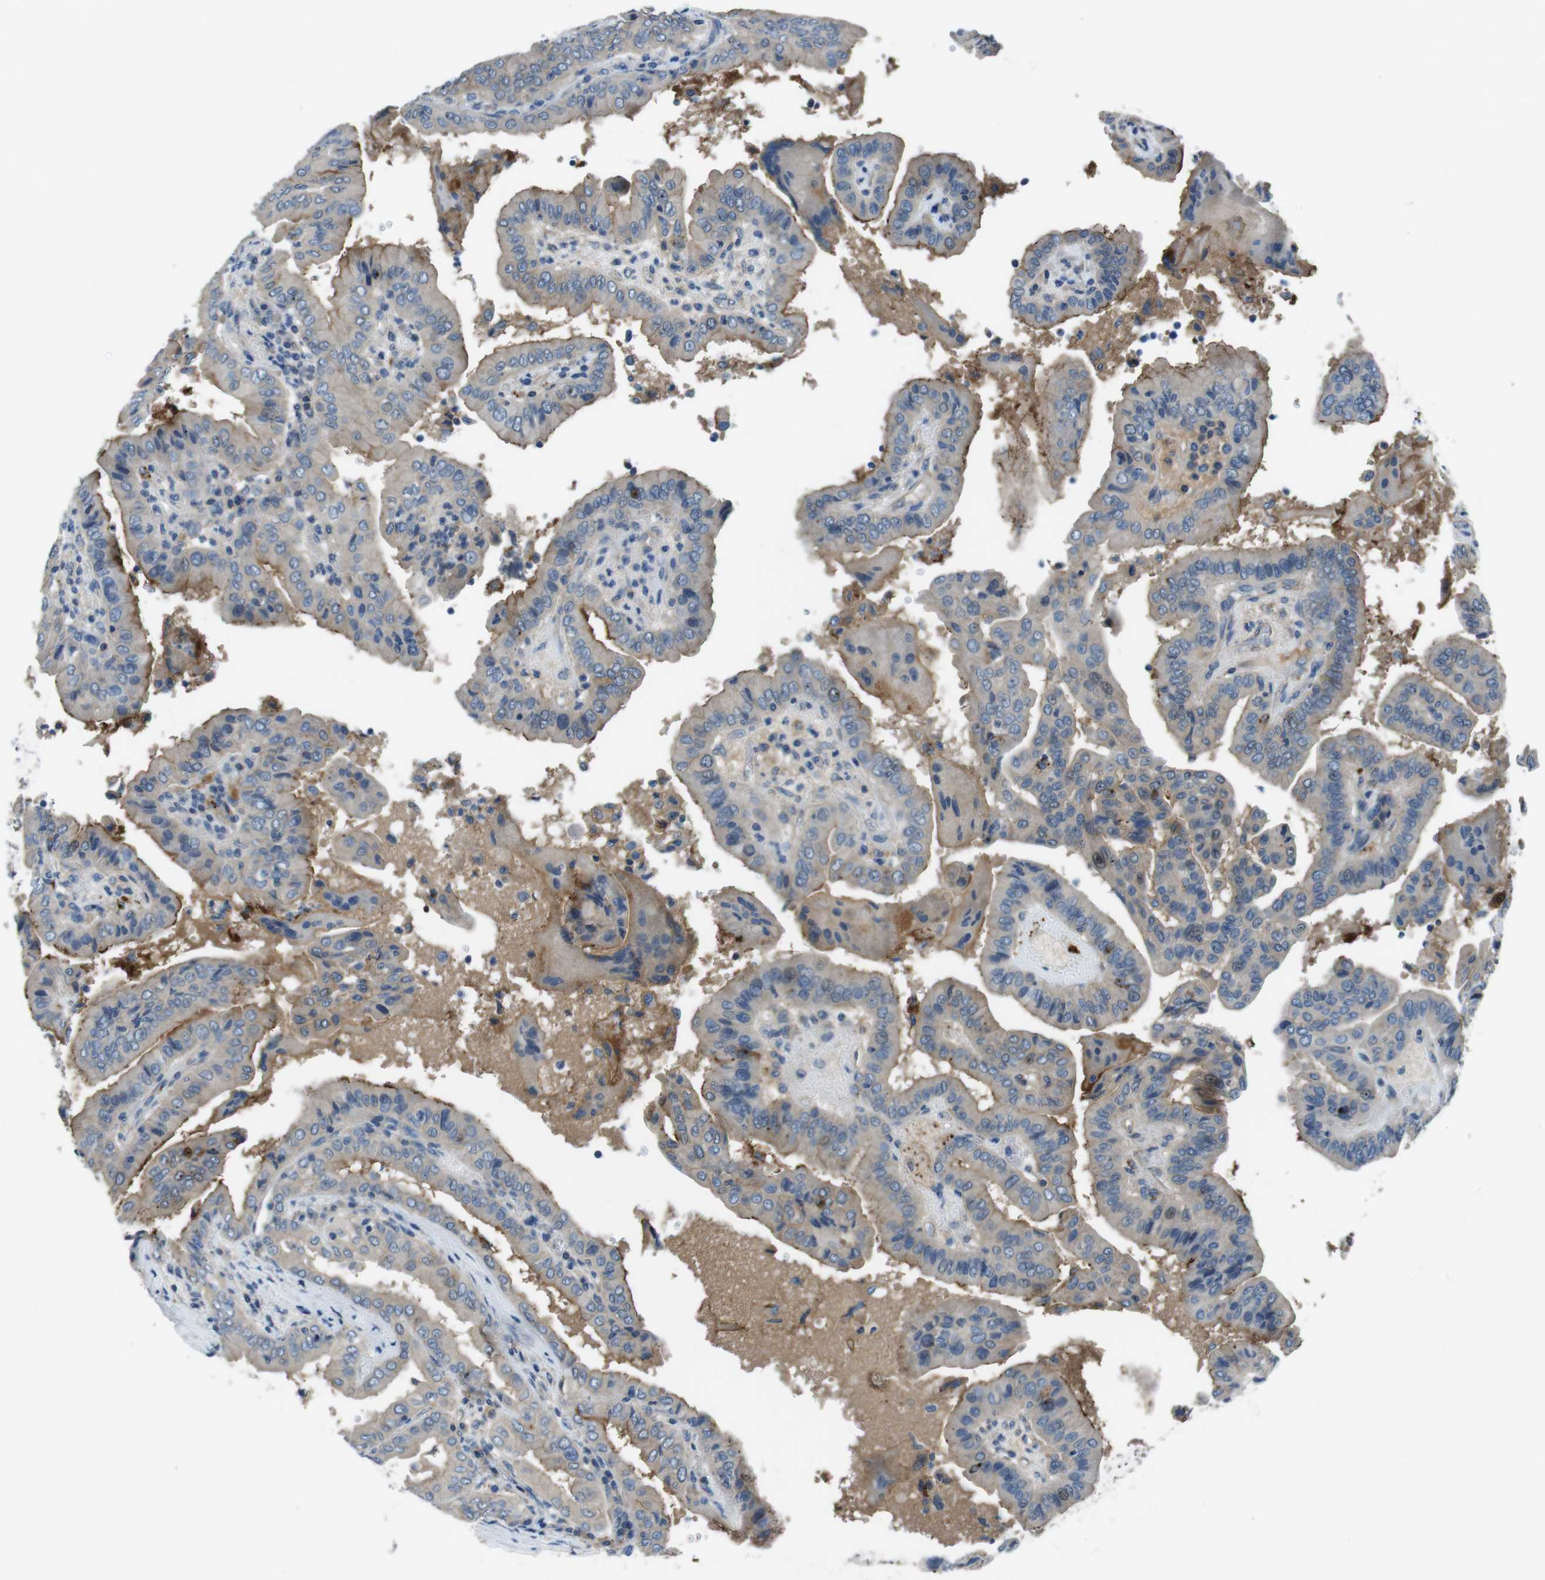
{"staining": {"intensity": "moderate", "quantity": "<25%", "location": "cytoplasmic/membranous"}, "tissue": "thyroid cancer", "cell_type": "Tumor cells", "image_type": "cancer", "snomed": [{"axis": "morphology", "description": "Papillary adenocarcinoma, NOS"}, {"axis": "topography", "description": "Thyroid gland"}], "caption": "Thyroid cancer stained for a protein (brown) demonstrates moderate cytoplasmic/membranous positive staining in about <25% of tumor cells.", "gene": "TULP3", "patient": {"sex": "male", "age": 33}}